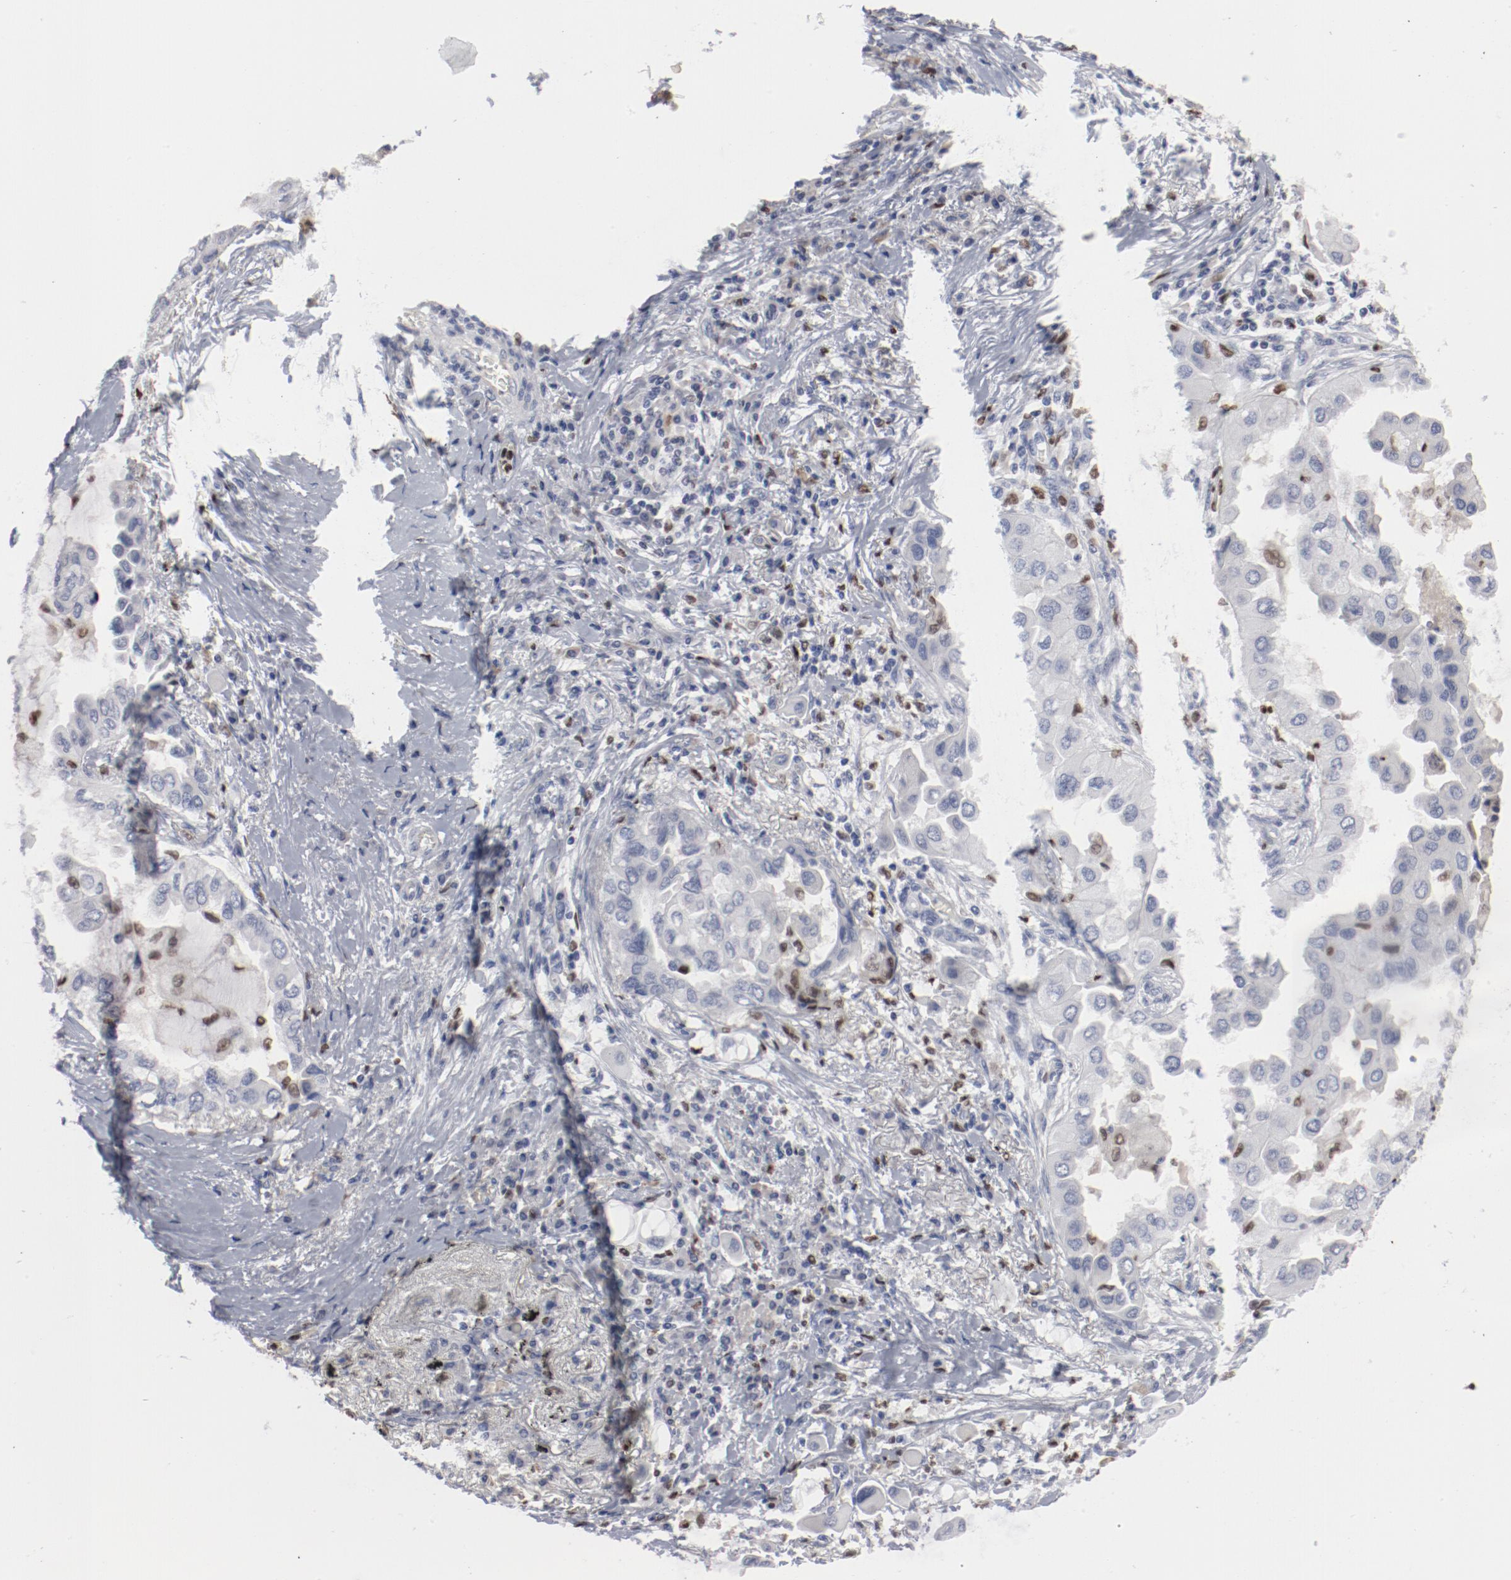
{"staining": {"intensity": "negative", "quantity": "none", "location": "none"}, "tissue": "lung cancer", "cell_type": "Tumor cells", "image_type": "cancer", "snomed": [{"axis": "morphology", "description": "Adenocarcinoma, NOS"}, {"axis": "topography", "description": "Lung"}], "caption": "Tumor cells are negative for brown protein staining in lung cancer (adenocarcinoma).", "gene": "SPI1", "patient": {"sex": "female", "age": 76}}